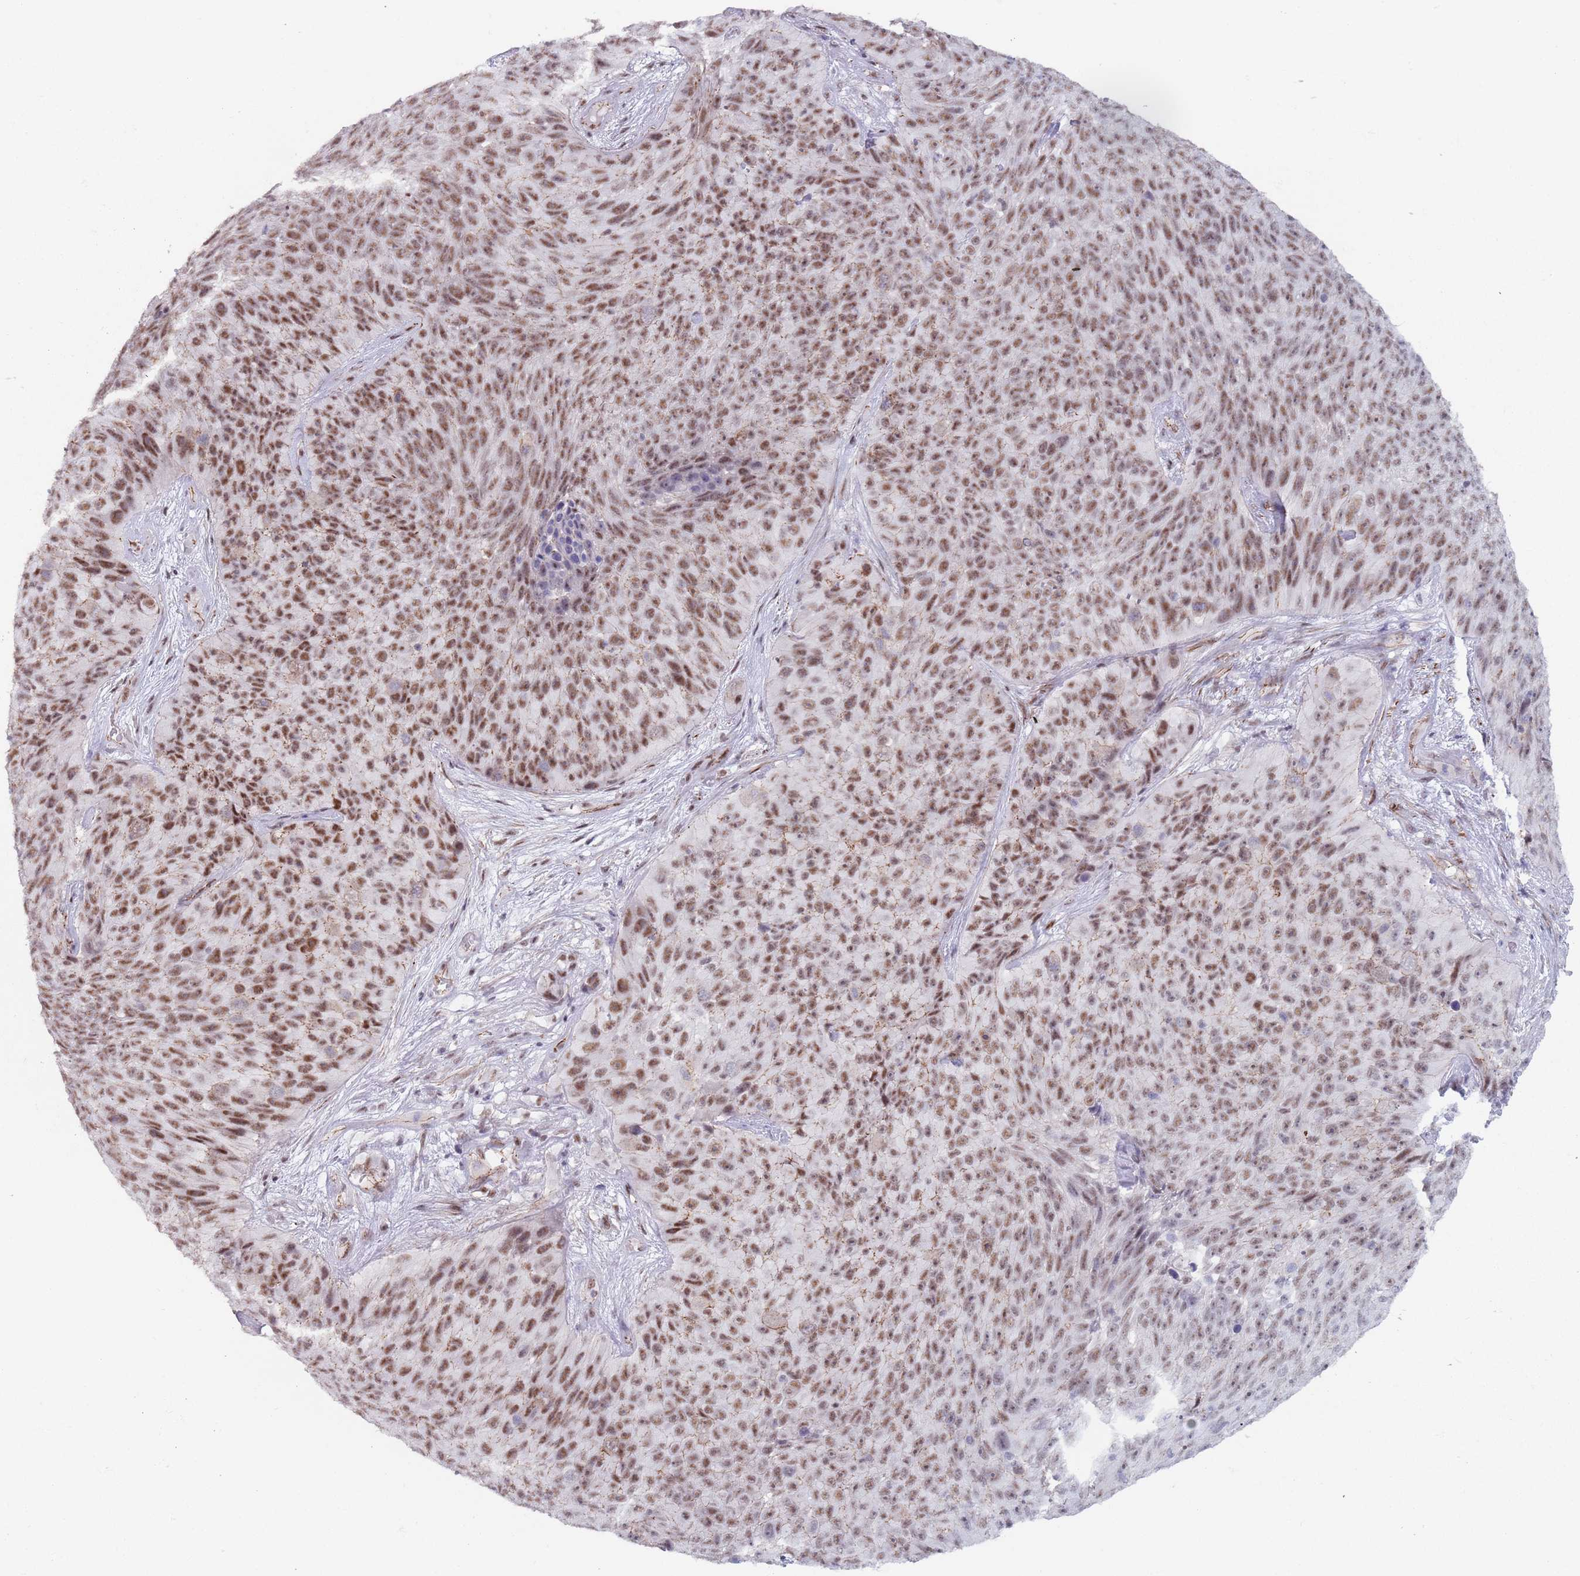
{"staining": {"intensity": "moderate", "quantity": ">75%", "location": "nuclear"}, "tissue": "skin cancer", "cell_type": "Tumor cells", "image_type": "cancer", "snomed": [{"axis": "morphology", "description": "Squamous cell carcinoma, NOS"}, {"axis": "topography", "description": "Skin"}], "caption": "Moderate nuclear positivity for a protein is seen in about >75% of tumor cells of skin cancer using immunohistochemistry.", "gene": "OR5A2", "patient": {"sex": "female", "age": 87}}